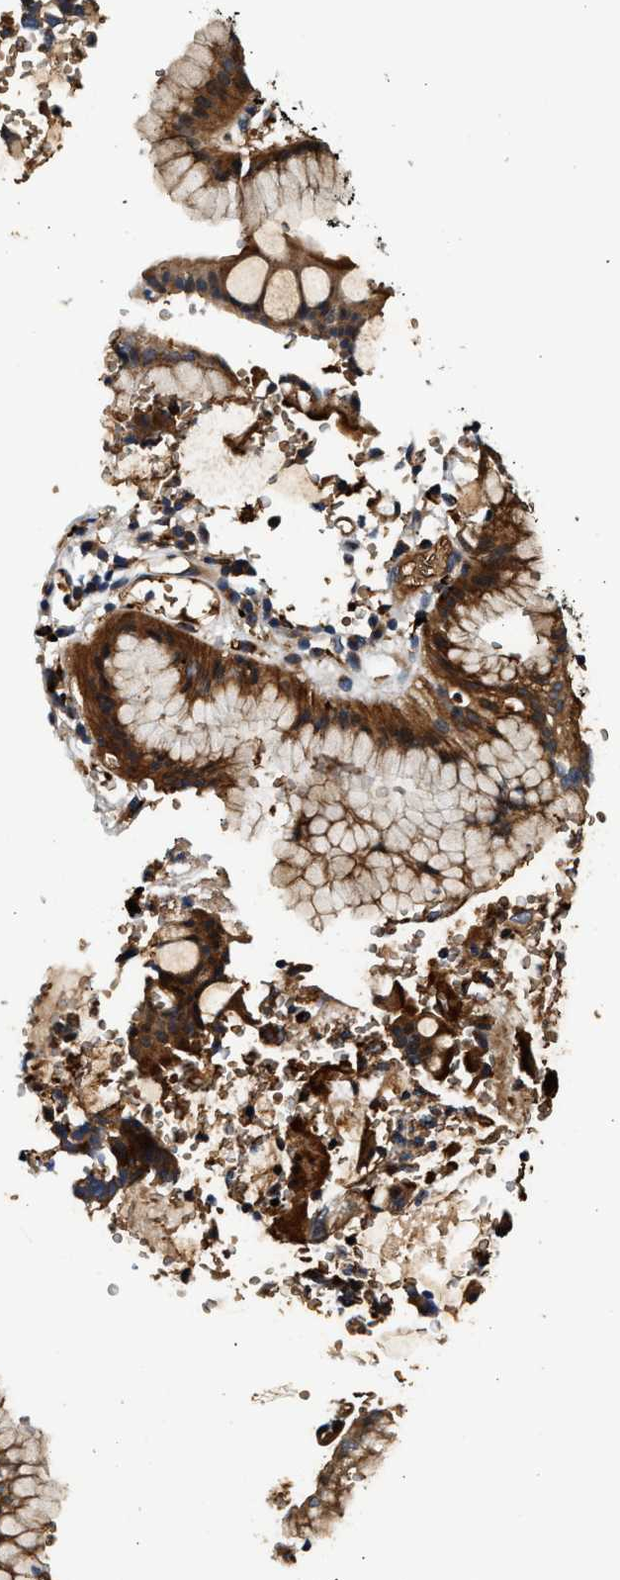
{"staining": {"intensity": "moderate", "quantity": ">75%", "location": "cytoplasmic/membranous"}, "tissue": "stomach cancer", "cell_type": "Tumor cells", "image_type": "cancer", "snomed": [{"axis": "morphology", "description": "Adenocarcinoma, NOS"}, {"axis": "topography", "description": "Stomach"}], "caption": "High-magnification brightfield microscopy of adenocarcinoma (stomach) stained with DAB (3,3'-diaminobenzidine) (brown) and counterstained with hematoxylin (blue). tumor cells exhibit moderate cytoplasmic/membranous staining is seen in approximately>75% of cells.", "gene": "PLD3", "patient": {"sex": "female", "age": 75}}